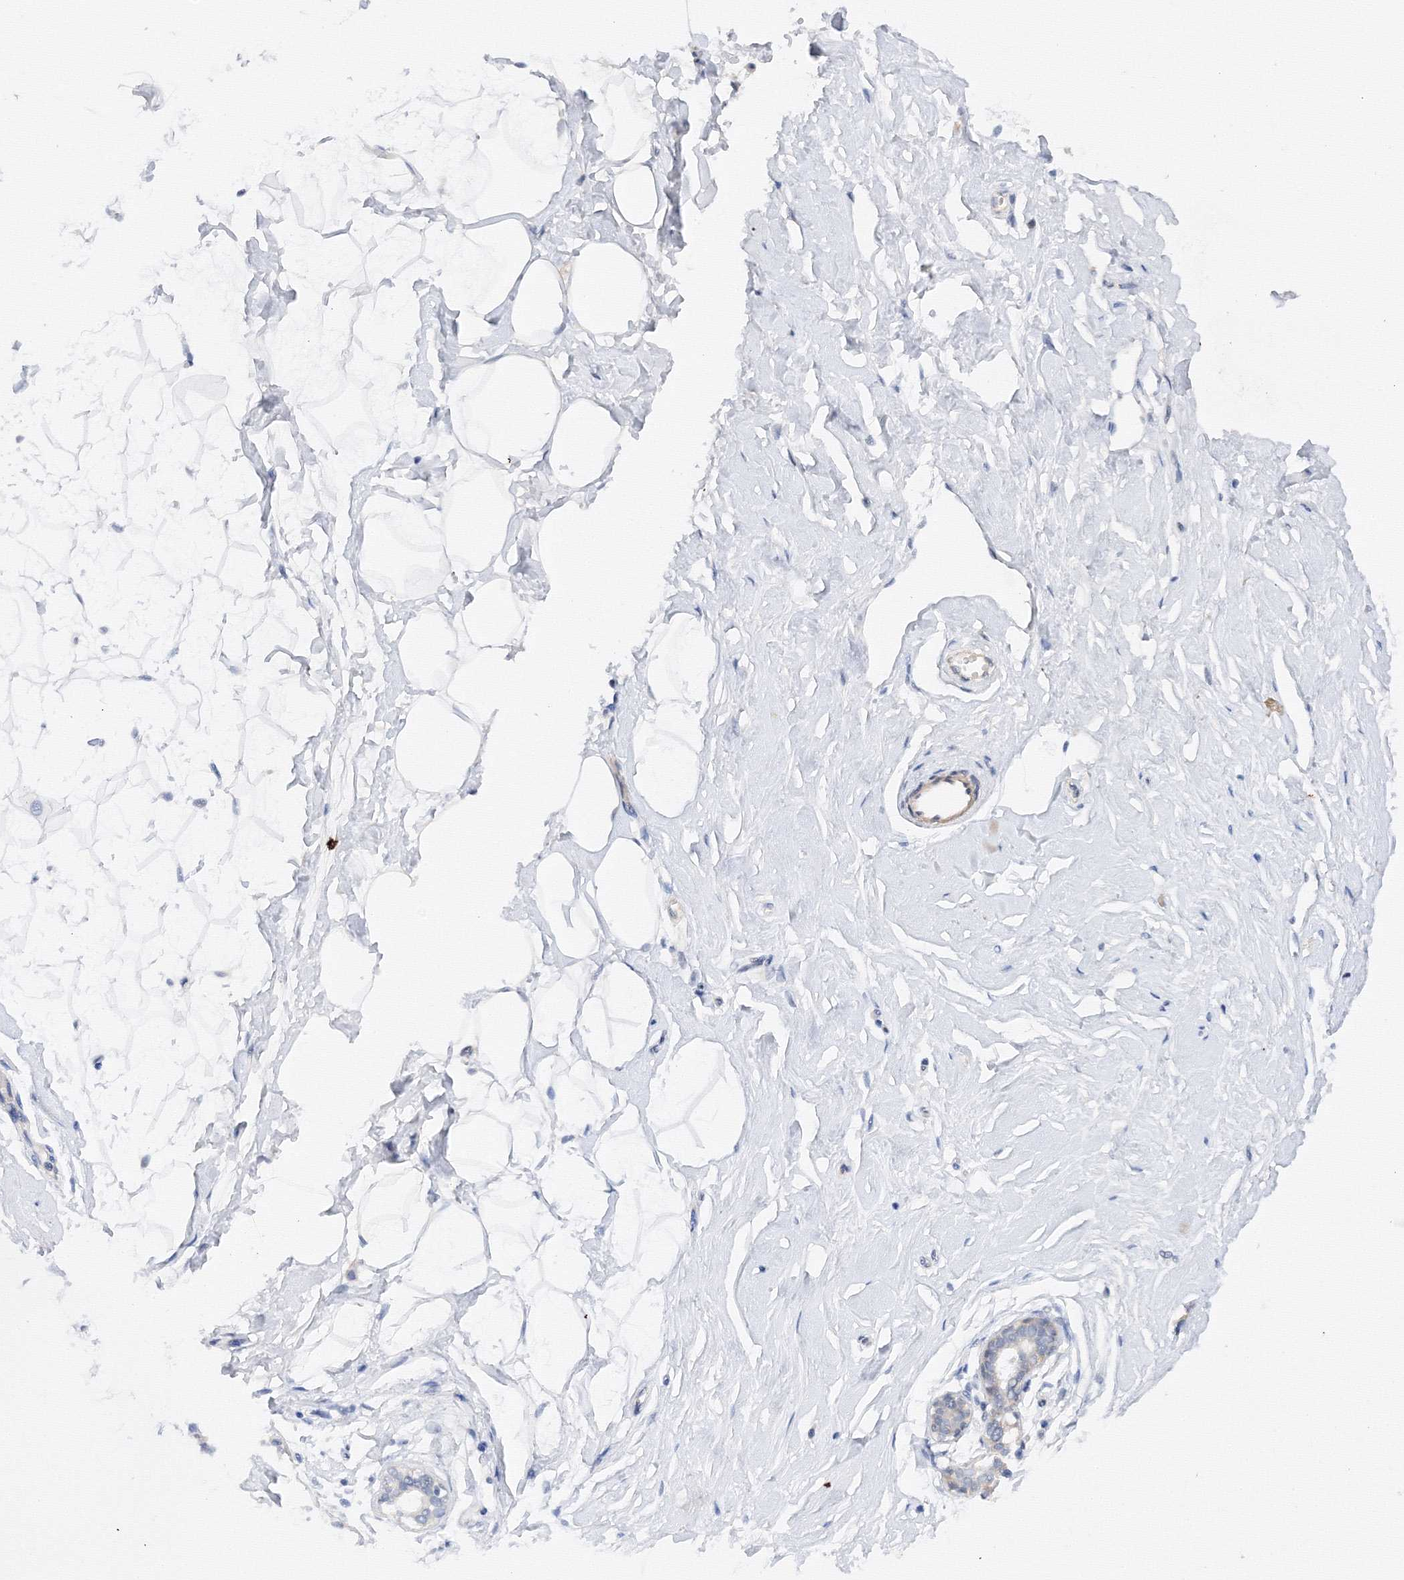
{"staining": {"intensity": "negative", "quantity": "none", "location": "none"}, "tissue": "breast", "cell_type": "Adipocytes", "image_type": "normal", "snomed": [{"axis": "morphology", "description": "Normal tissue, NOS"}, {"axis": "morphology", "description": "Adenoma, NOS"}, {"axis": "topography", "description": "Breast"}], "caption": "There is no significant staining in adipocytes of breast. (Stains: DAB (3,3'-diaminobenzidine) immunohistochemistry (IHC) with hematoxylin counter stain, Microscopy: brightfield microscopy at high magnification).", "gene": "DCTD", "patient": {"sex": "female", "age": 23}}